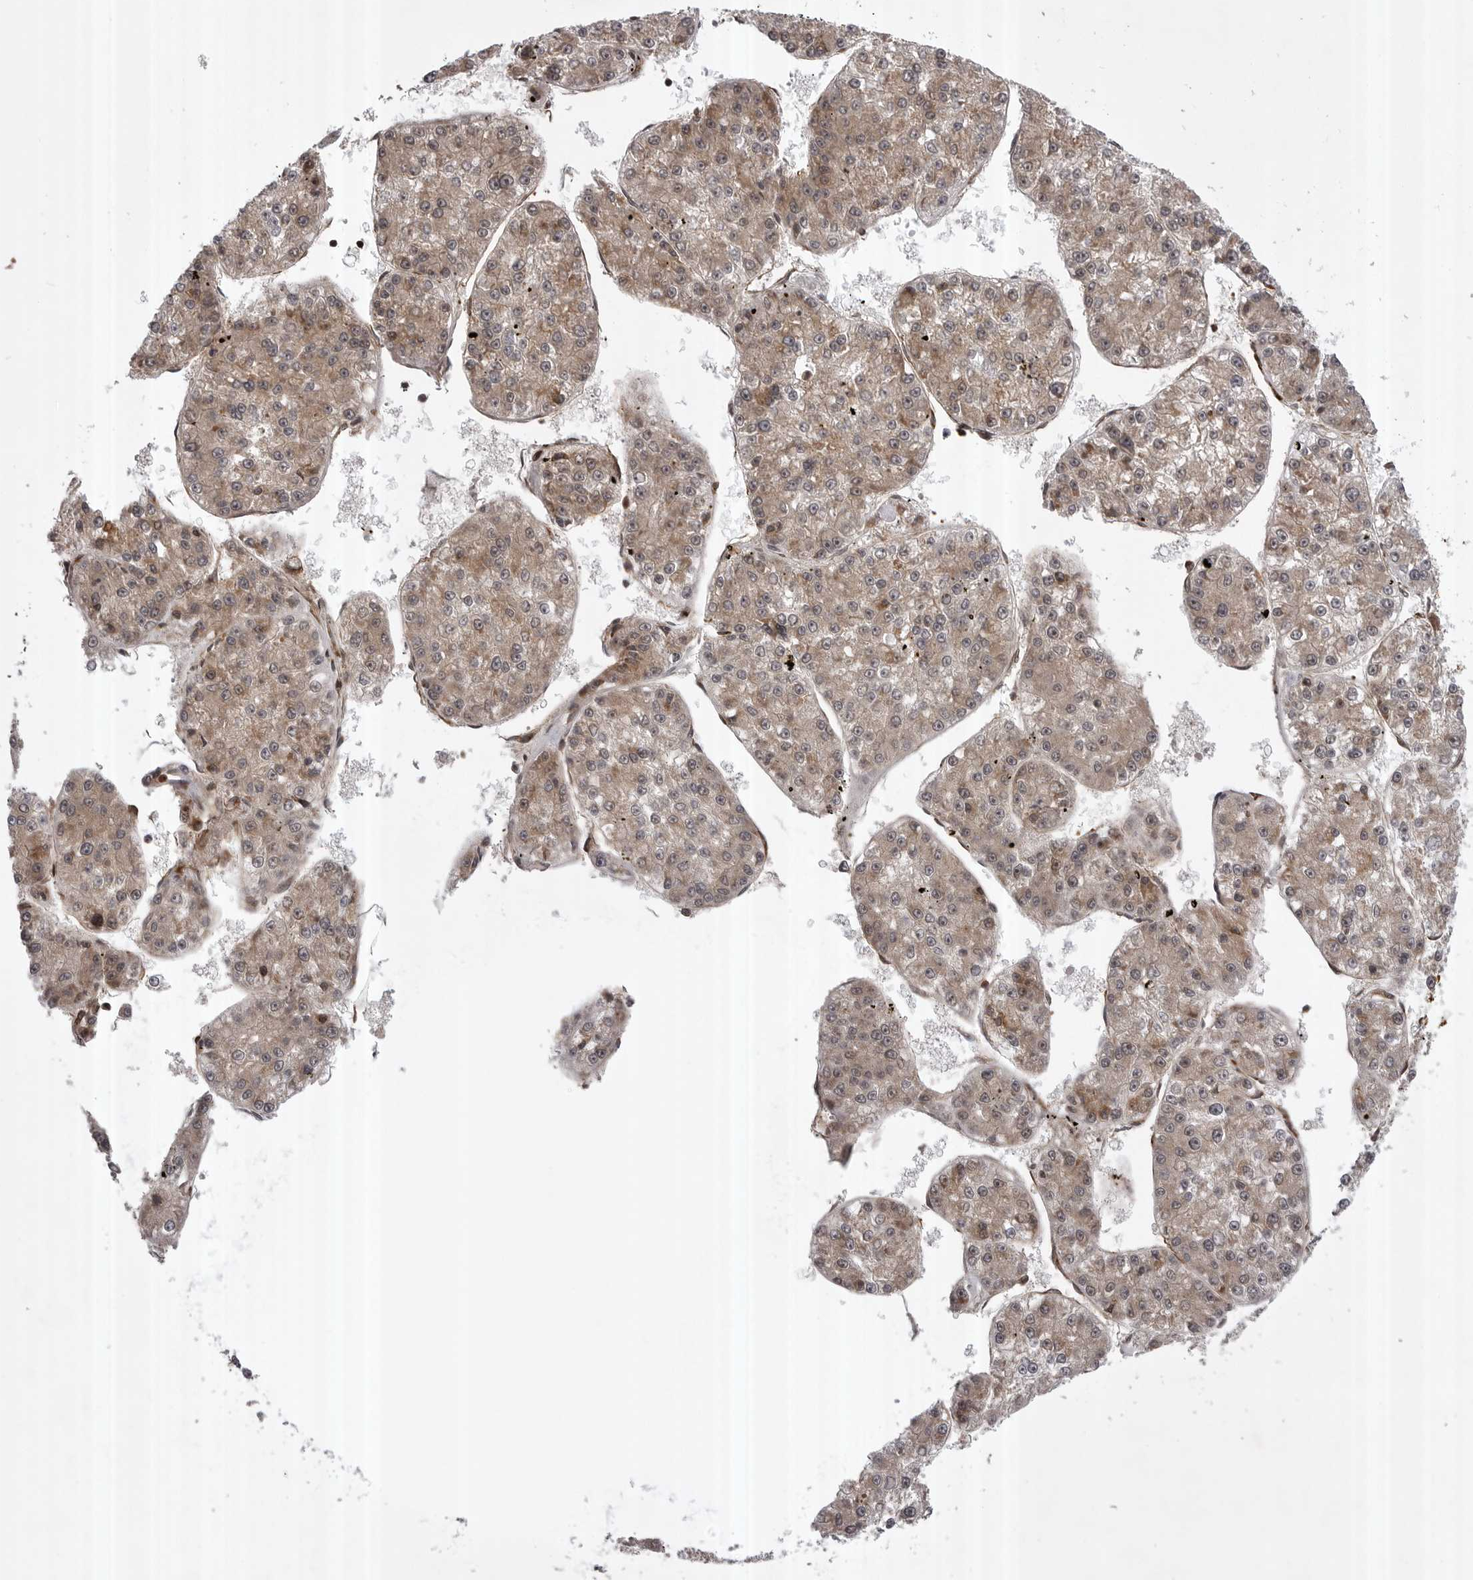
{"staining": {"intensity": "weak", "quantity": ">75%", "location": "cytoplasmic/membranous"}, "tissue": "liver cancer", "cell_type": "Tumor cells", "image_type": "cancer", "snomed": [{"axis": "morphology", "description": "Carcinoma, Hepatocellular, NOS"}, {"axis": "topography", "description": "Liver"}], "caption": "DAB (3,3'-diaminobenzidine) immunohistochemical staining of liver hepatocellular carcinoma shows weak cytoplasmic/membranous protein positivity in approximately >75% of tumor cells.", "gene": "ABL1", "patient": {"sex": "female", "age": 73}}